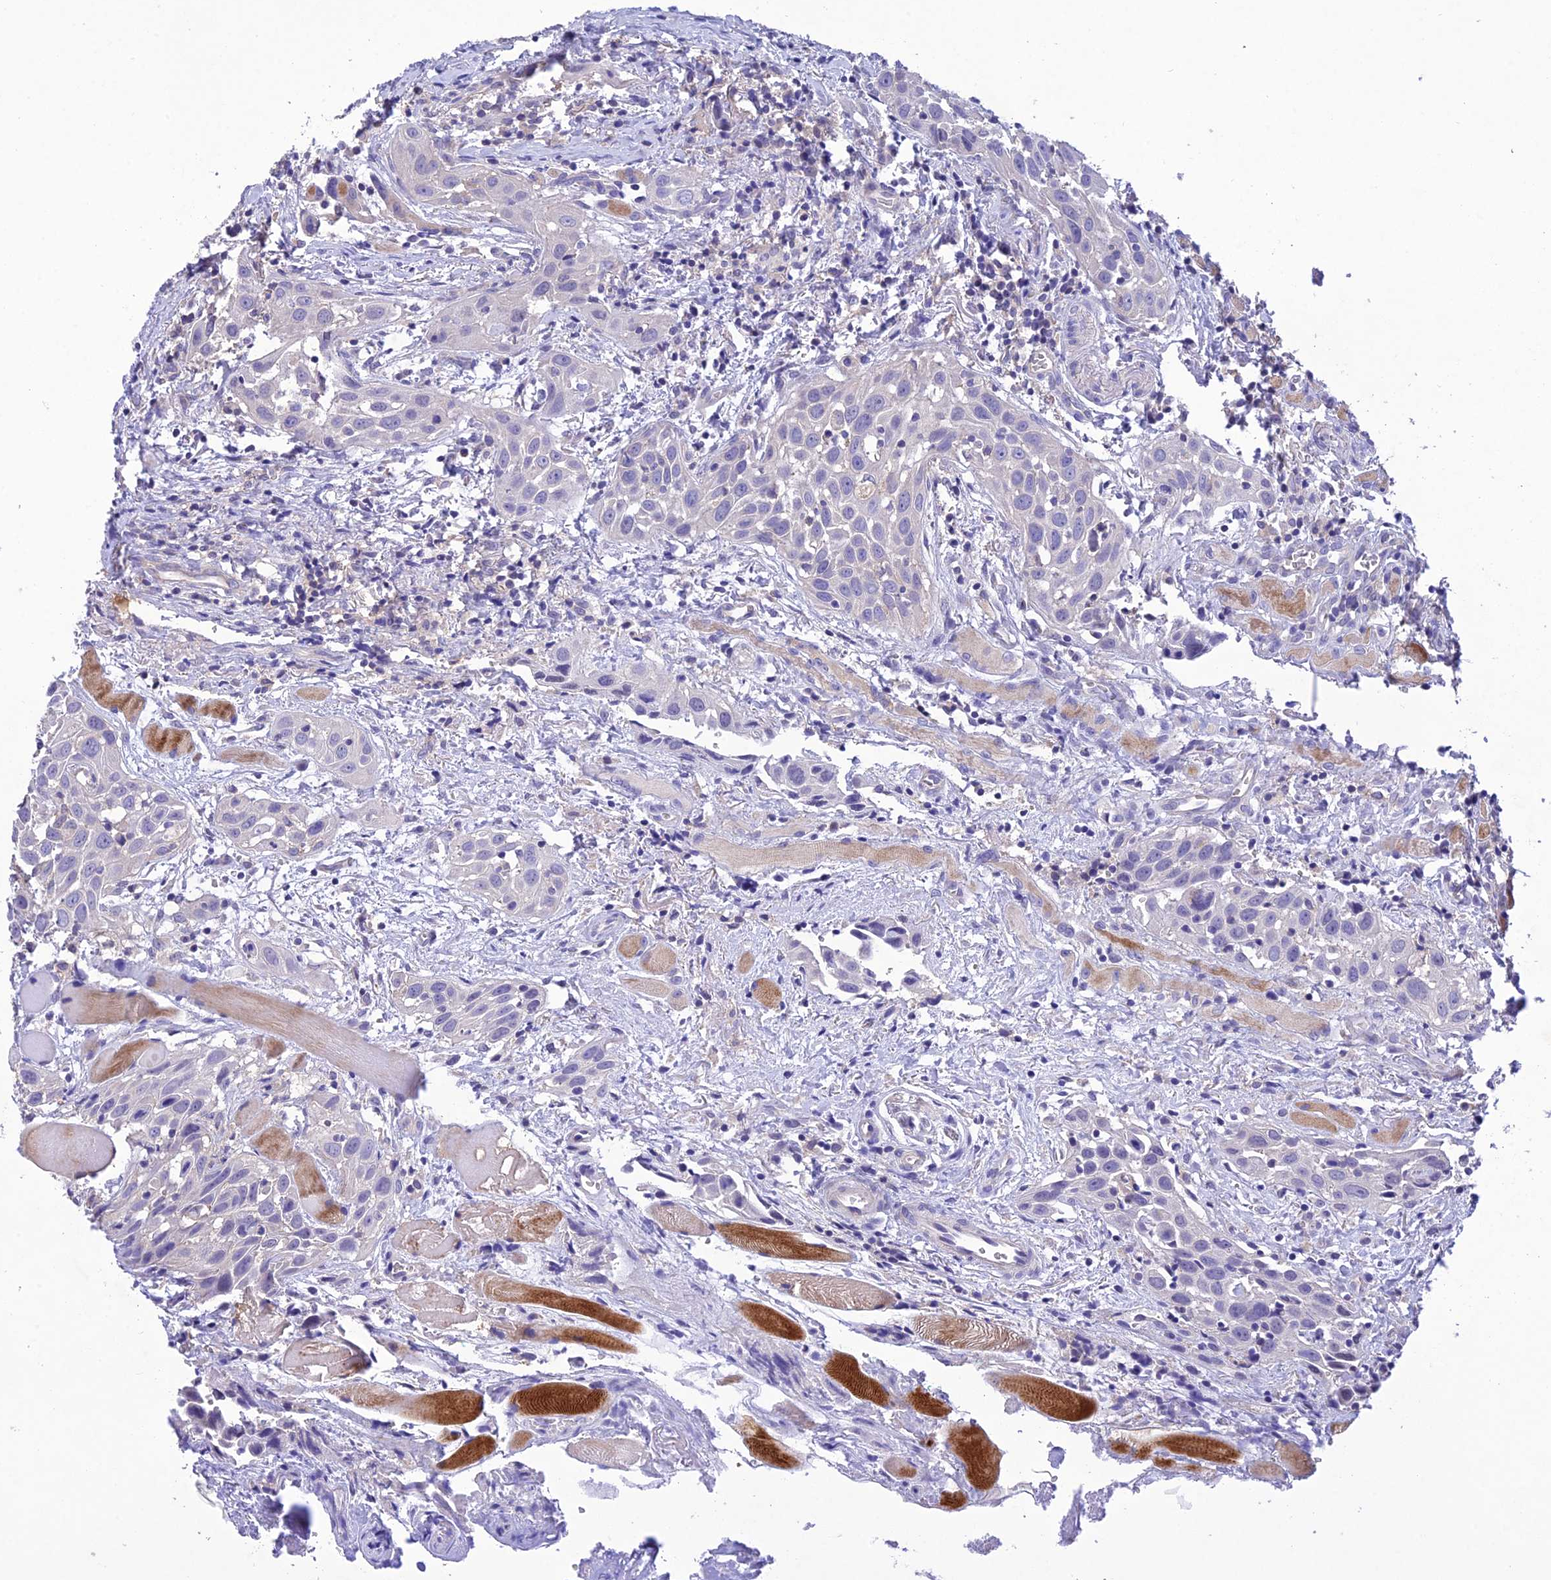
{"staining": {"intensity": "negative", "quantity": "none", "location": "none"}, "tissue": "head and neck cancer", "cell_type": "Tumor cells", "image_type": "cancer", "snomed": [{"axis": "morphology", "description": "Squamous cell carcinoma, NOS"}, {"axis": "topography", "description": "Oral tissue"}, {"axis": "topography", "description": "Head-Neck"}], "caption": "Immunohistochemical staining of human head and neck cancer exhibits no significant expression in tumor cells. (DAB (3,3'-diaminobenzidine) immunohistochemistry (IHC) visualized using brightfield microscopy, high magnification).", "gene": "SNX24", "patient": {"sex": "female", "age": 50}}